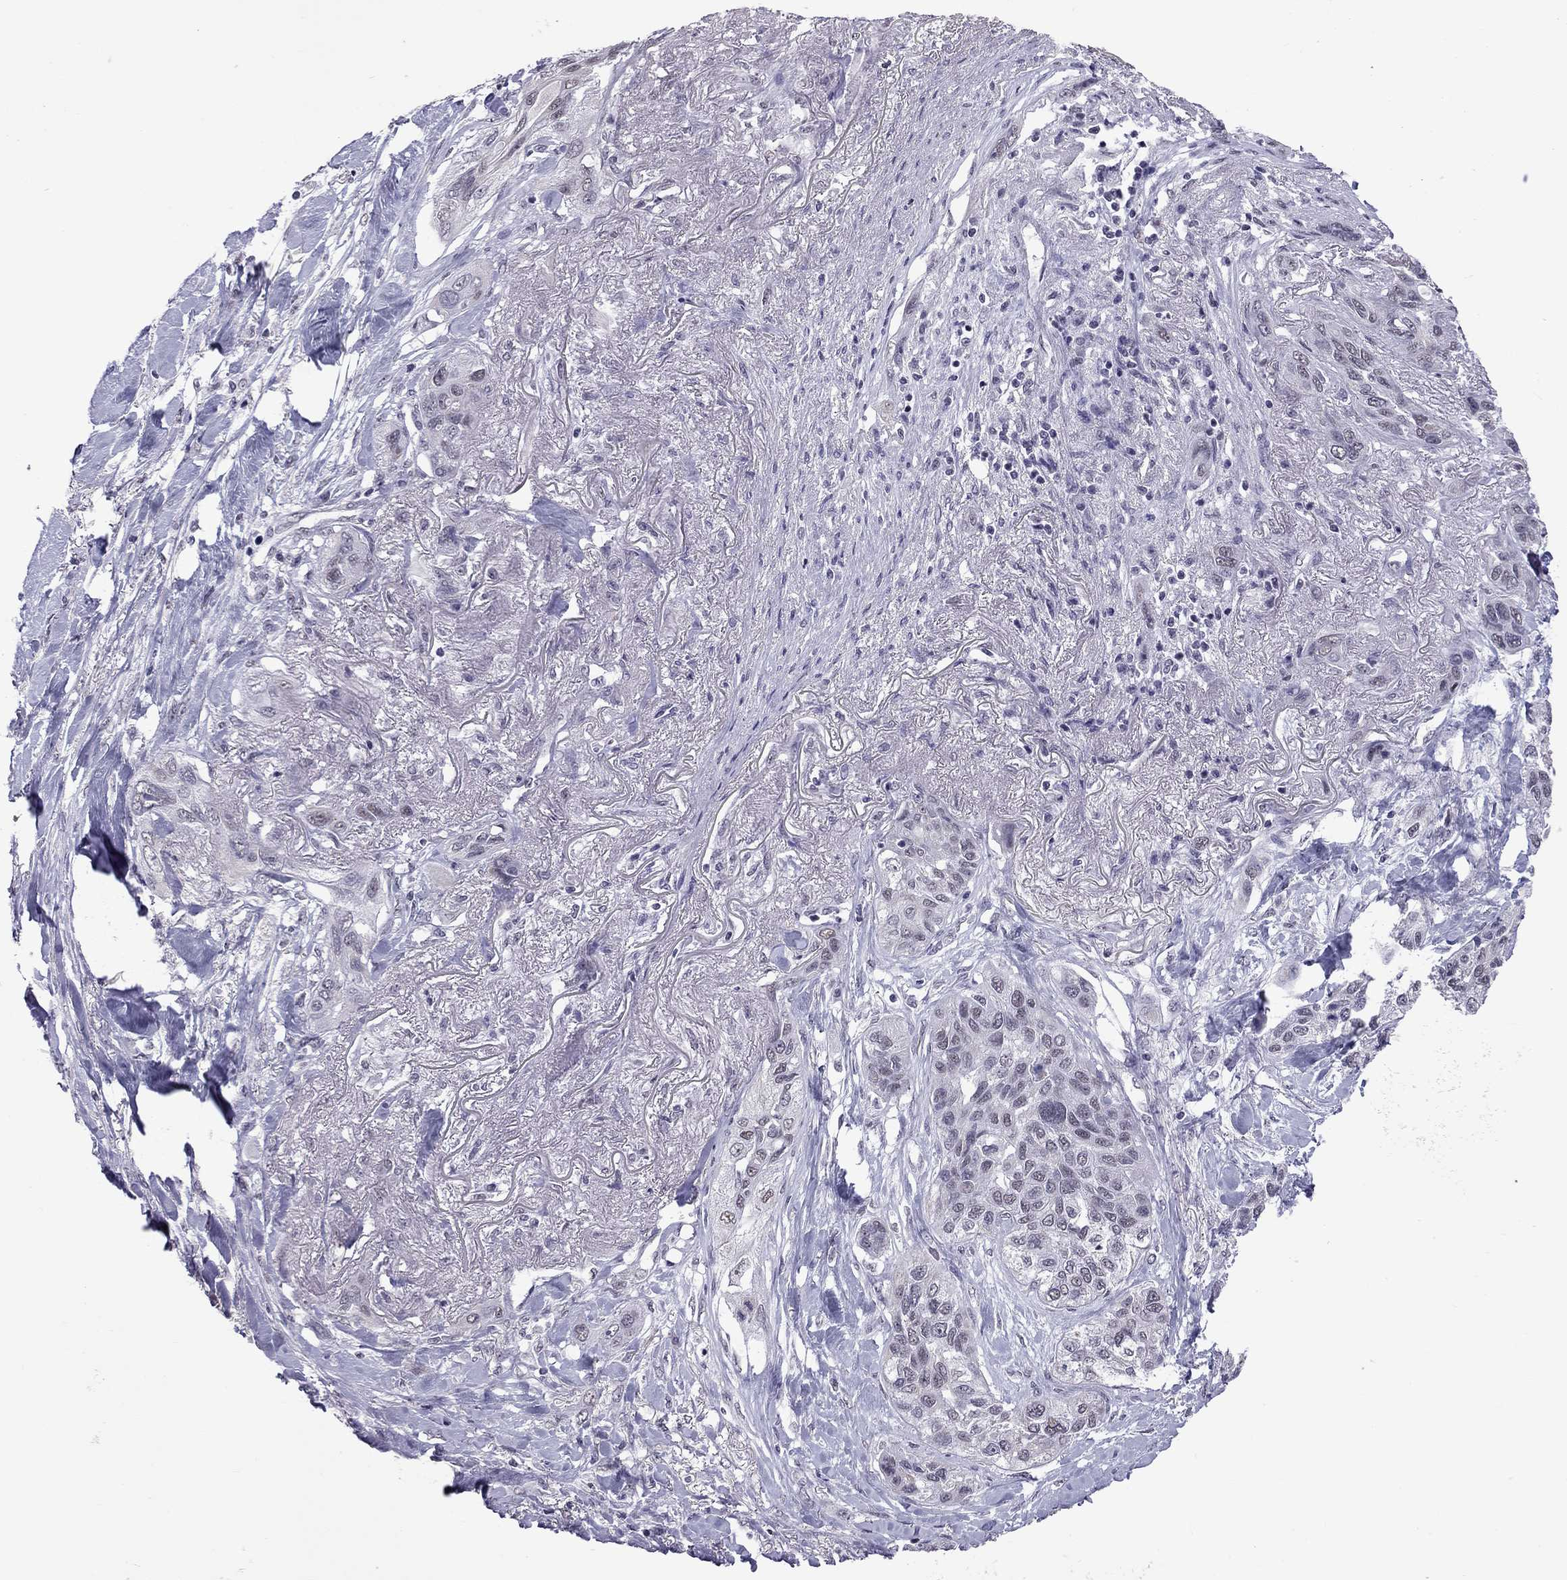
{"staining": {"intensity": "weak", "quantity": "<25%", "location": "cytoplasmic/membranous"}, "tissue": "lung cancer", "cell_type": "Tumor cells", "image_type": "cancer", "snomed": [{"axis": "morphology", "description": "Squamous cell carcinoma, NOS"}, {"axis": "topography", "description": "Lung"}], "caption": "High power microscopy micrograph of an immunohistochemistry photomicrograph of squamous cell carcinoma (lung), revealing no significant positivity in tumor cells.", "gene": "PPP1R3A", "patient": {"sex": "female", "age": 70}}